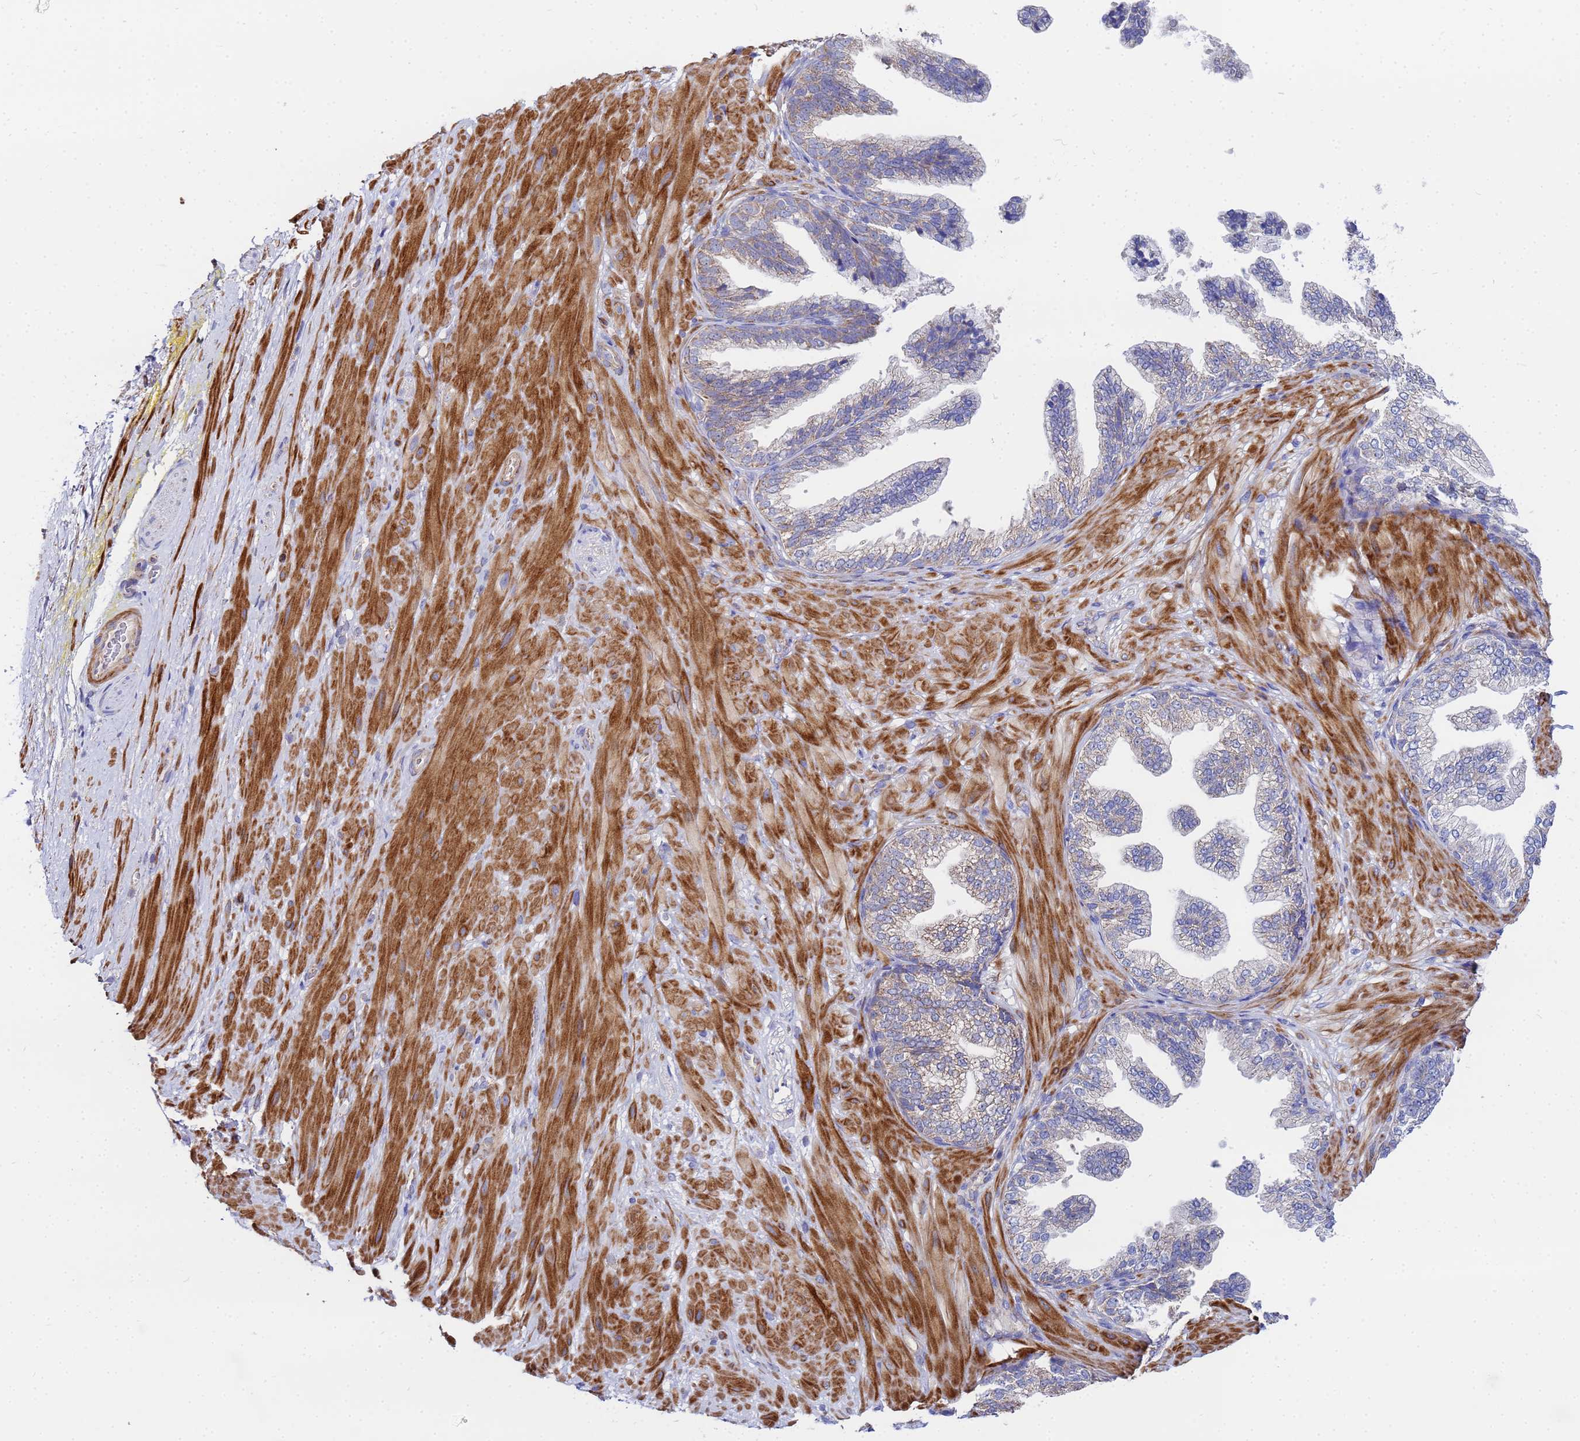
{"staining": {"intensity": "negative", "quantity": "none", "location": "none"}, "tissue": "adipose tissue", "cell_type": "Adipocytes", "image_type": "normal", "snomed": [{"axis": "morphology", "description": "Normal tissue, NOS"}, {"axis": "morphology", "description": "Adenocarcinoma, Low grade"}, {"axis": "topography", "description": "Prostate"}, {"axis": "topography", "description": "Peripheral nerve tissue"}], "caption": "The photomicrograph shows no staining of adipocytes in unremarkable adipose tissue. (DAB (3,3'-diaminobenzidine) immunohistochemistry visualized using brightfield microscopy, high magnification).", "gene": "FAHD2A", "patient": {"sex": "male", "age": 63}}